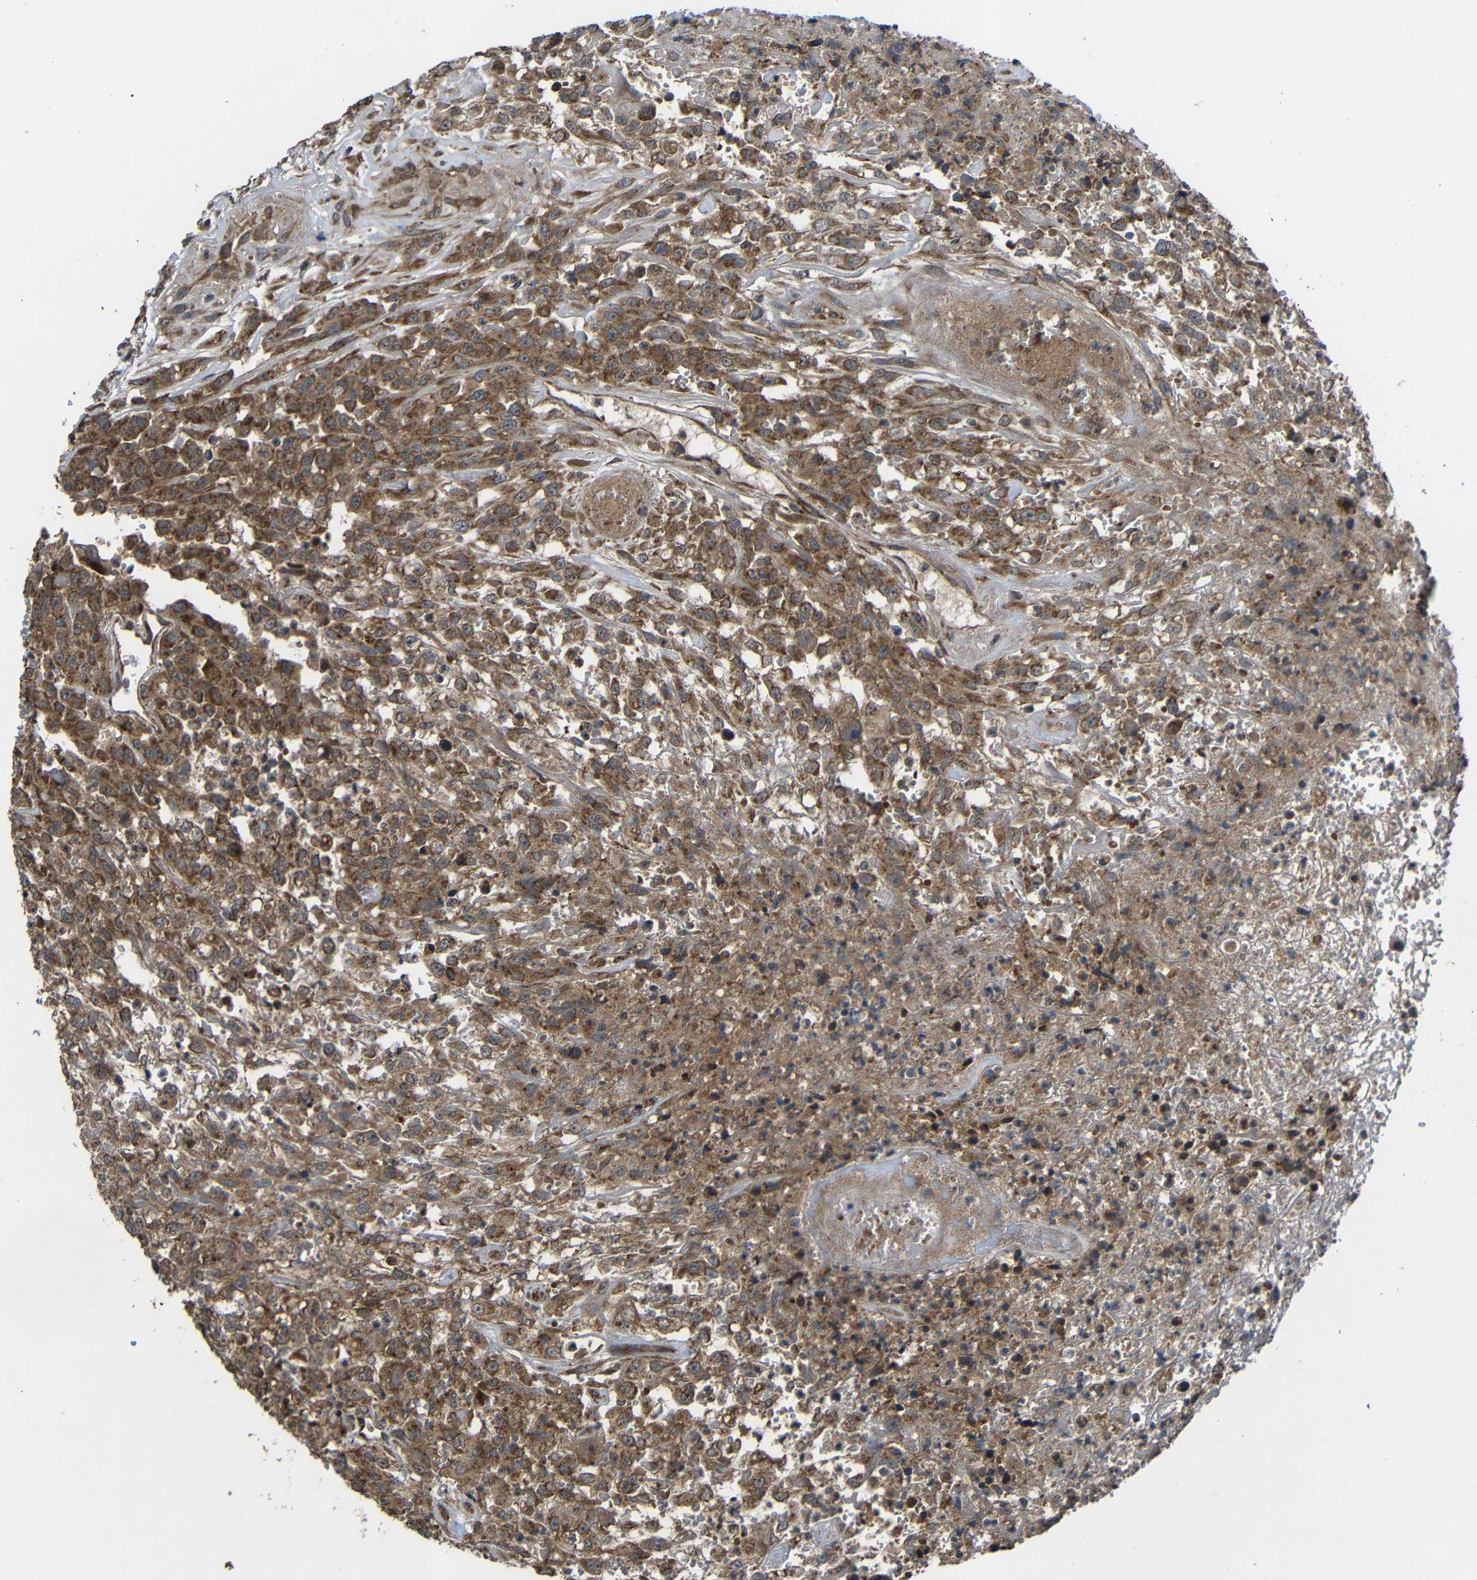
{"staining": {"intensity": "strong", "quantity": ">75%", "location": "cytoplasmic/membranous"}, "tissue": "urothelial cancer", "cell_type": "Tumor cells", "image_type": "cancer", "snomed": [{"axis": "morphology", "description": "Urothelial carcinoma, High grade"}, {"axis": "topography", "description": "Urinary bladder"}], "caption": "Immunohistochemistry (IHC) of human urothelial carcinoma (high-grade) exhibits high levels of strong cytoplasmic/membranous staining in about >75% of tumor cells.", "gene": "C1GALT1", "patient": {"sex": "male", "age": 46}}